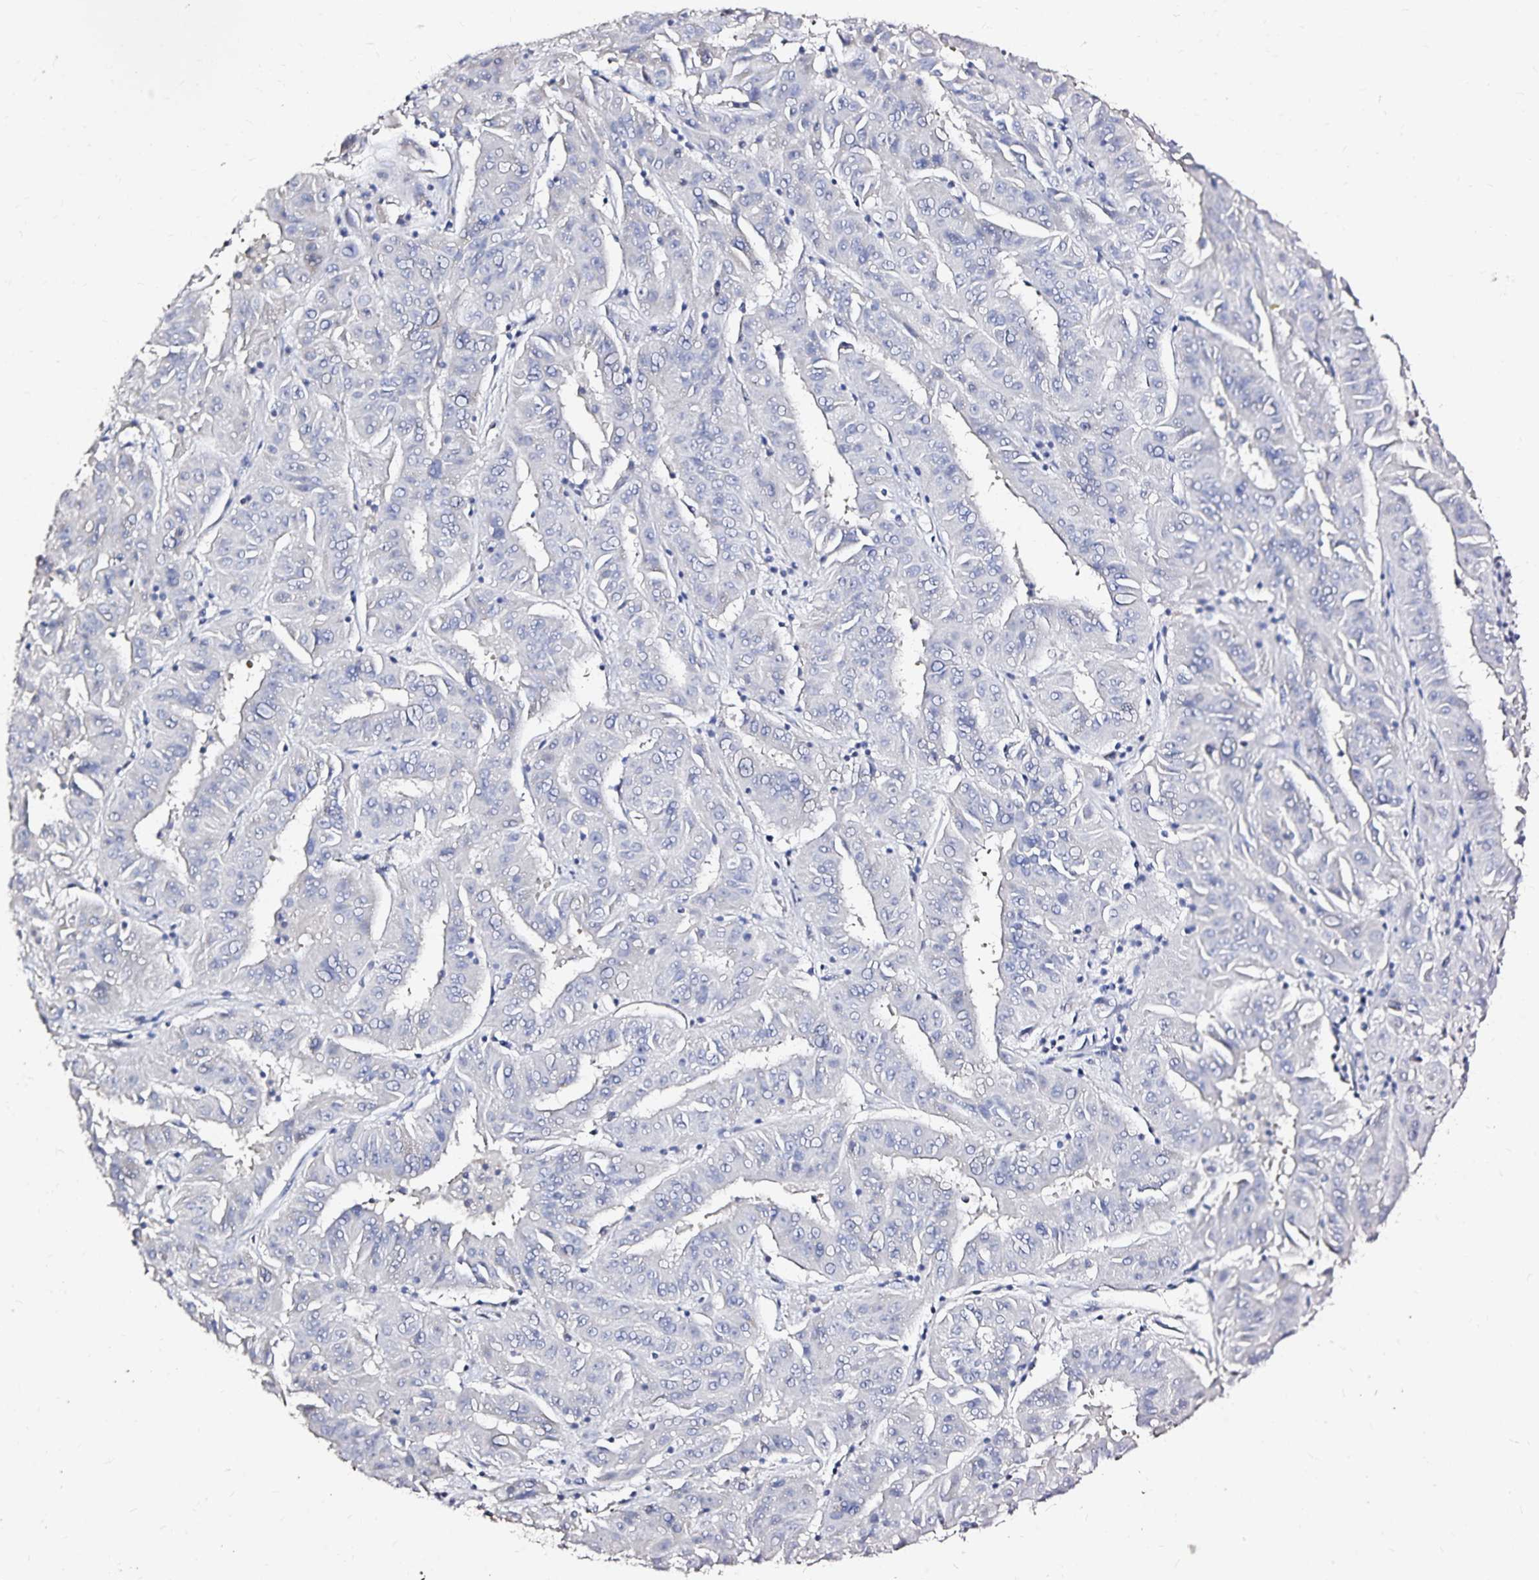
{"staining": {"intensity": "negative", "quantity": "none", "location": "none"}, "tissue": "pancreatic cancer", "cell_type": "Tumor cells", "image_type": "cancer", "snomed": [{"axis": "morphology", "description": "Adenocarcinoma, NOS"}, {"axis": "topography", "description": "Pancreas"}], "caption": "A histopathology image of pancreatic cancer stained for a protein demonstrates no brown staining in tumor cells.", "gene": "SLC5A1", "patient": {"sex": "male", "age": 63}}